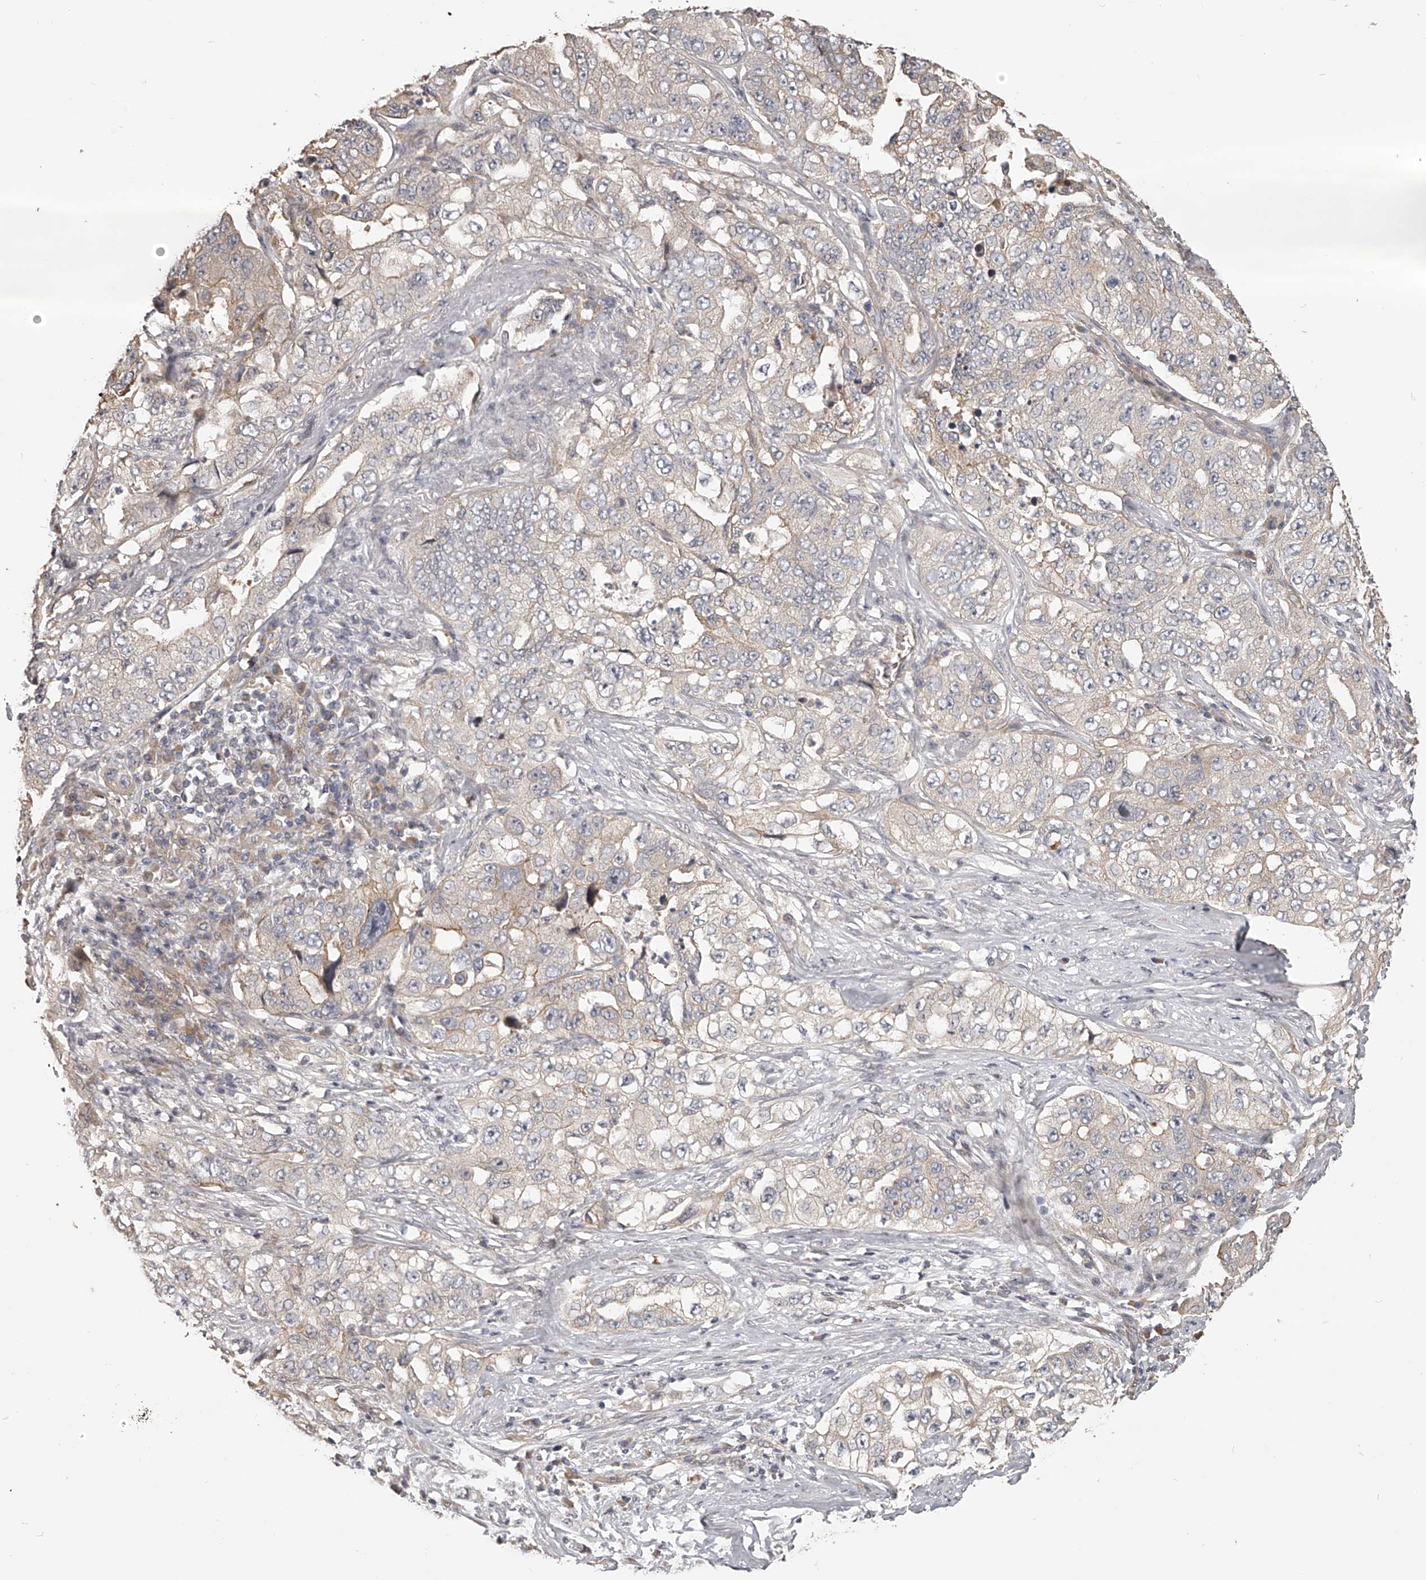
{"staining": {"intensity": "negative", "quantity": "none", "location": "none"}, "tissue": "lung cancer", "cell_type": "Tumor cells", "image_type": "cancer", "snomed": [{"axis": "morphology", "description": "Adenocarcinoma, NOS"}, {"axis": "topography", "description": "Lung"}], "caption": "The histopathology image demonstrates no significant staining in tumor cells of adenocarcinoma (lung).", "gene": "ZNF582", "patient": {"sex": "female", "age": 51}}